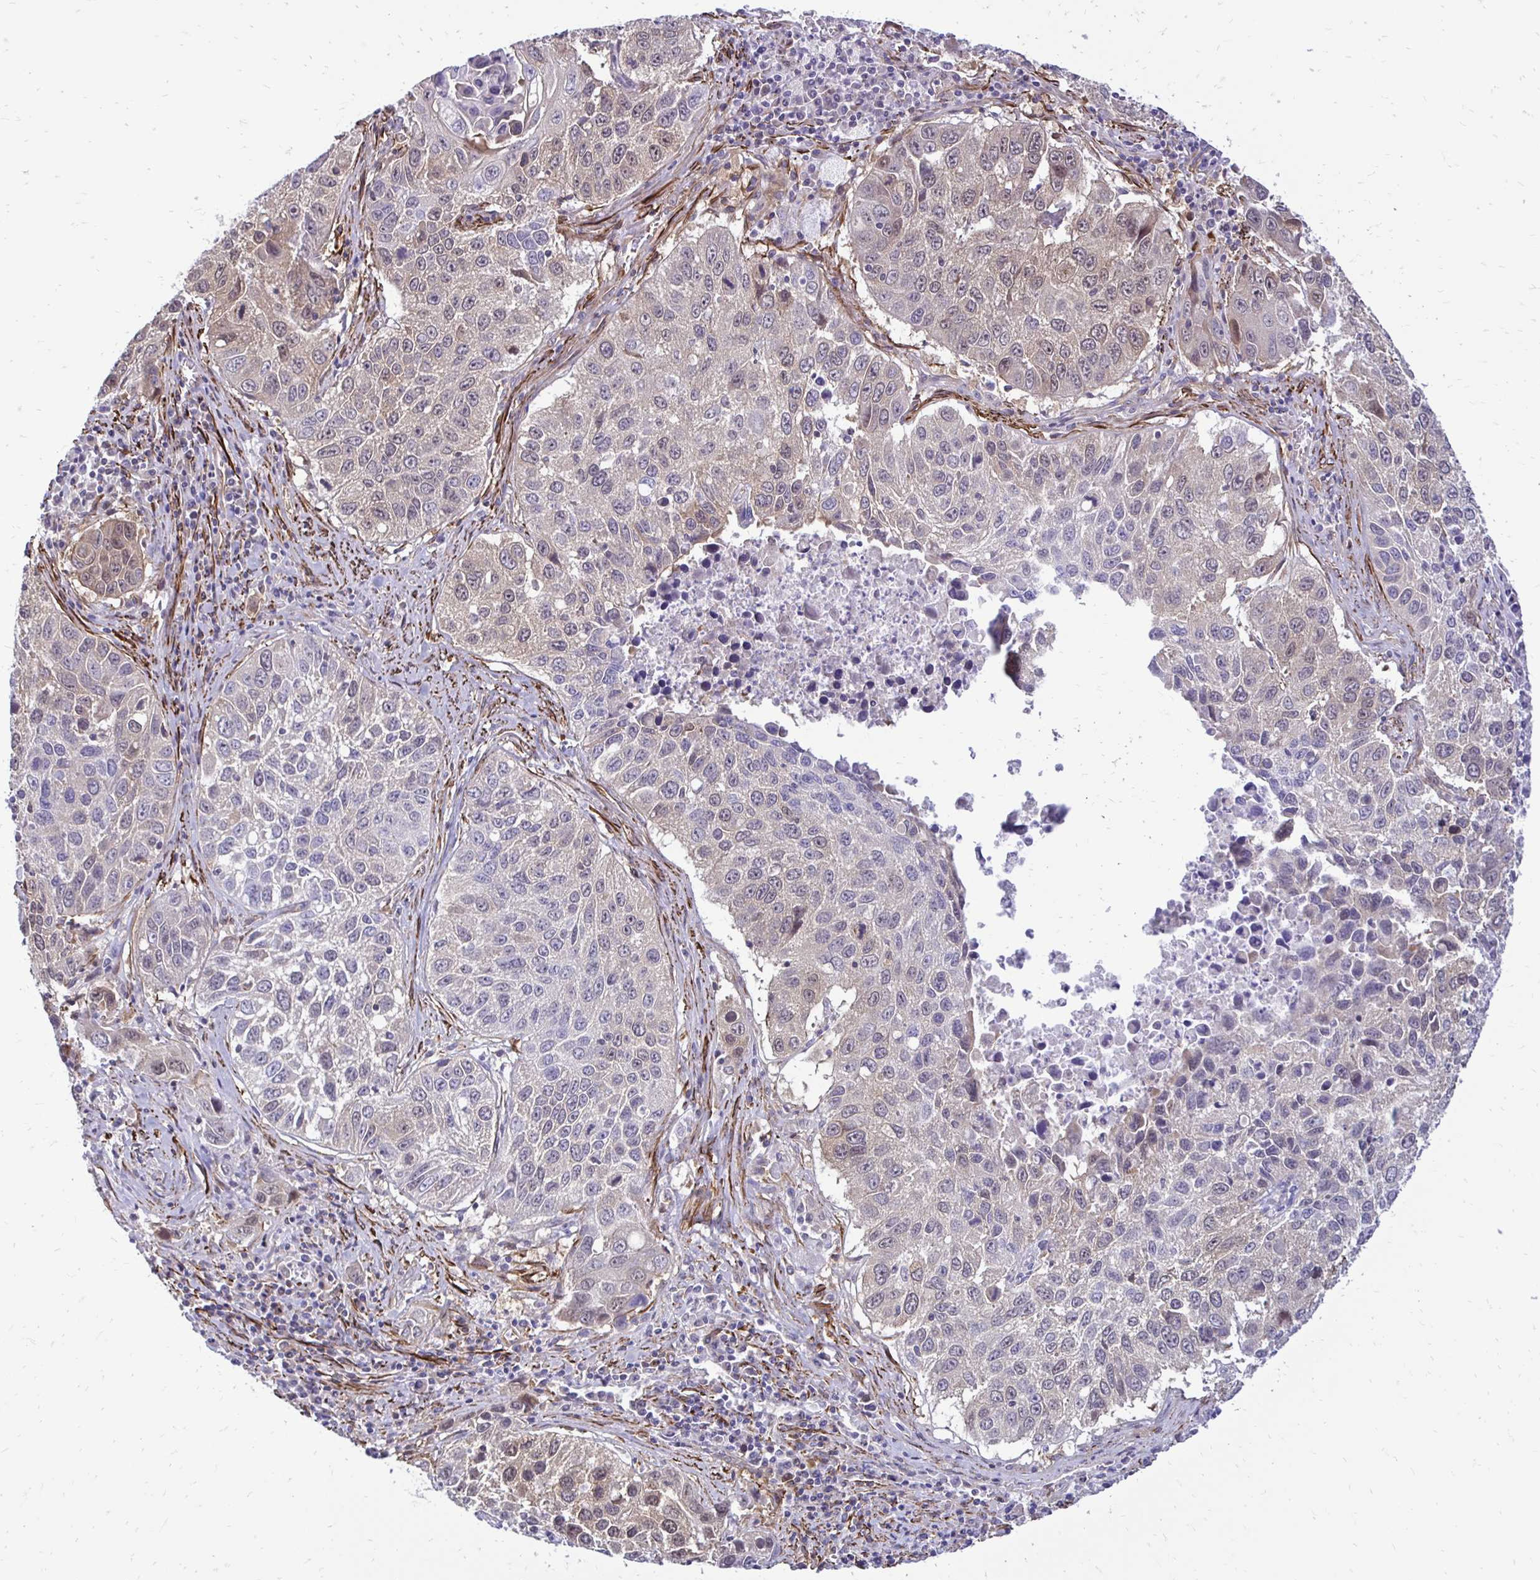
{"staining": {"intensity": "weak", "quantity": "<25%", "location": "cytoplasmic/membranous"}, "tissue": "lung cancer", "cell_type": "Tumor cells", "image_type": "cancer", "snomed": [{"axis": "morphology", "description": "Squamous cell carcinoma, NOS"}, {"axis": "topography", "description": "Lung"}], "caption": "Image shows no protein positivity in tumor cells of squamous cell carcinoma (lung) tissue.", "gene": "CTPS1", "patient": {"sex": "female", "age": 61}}